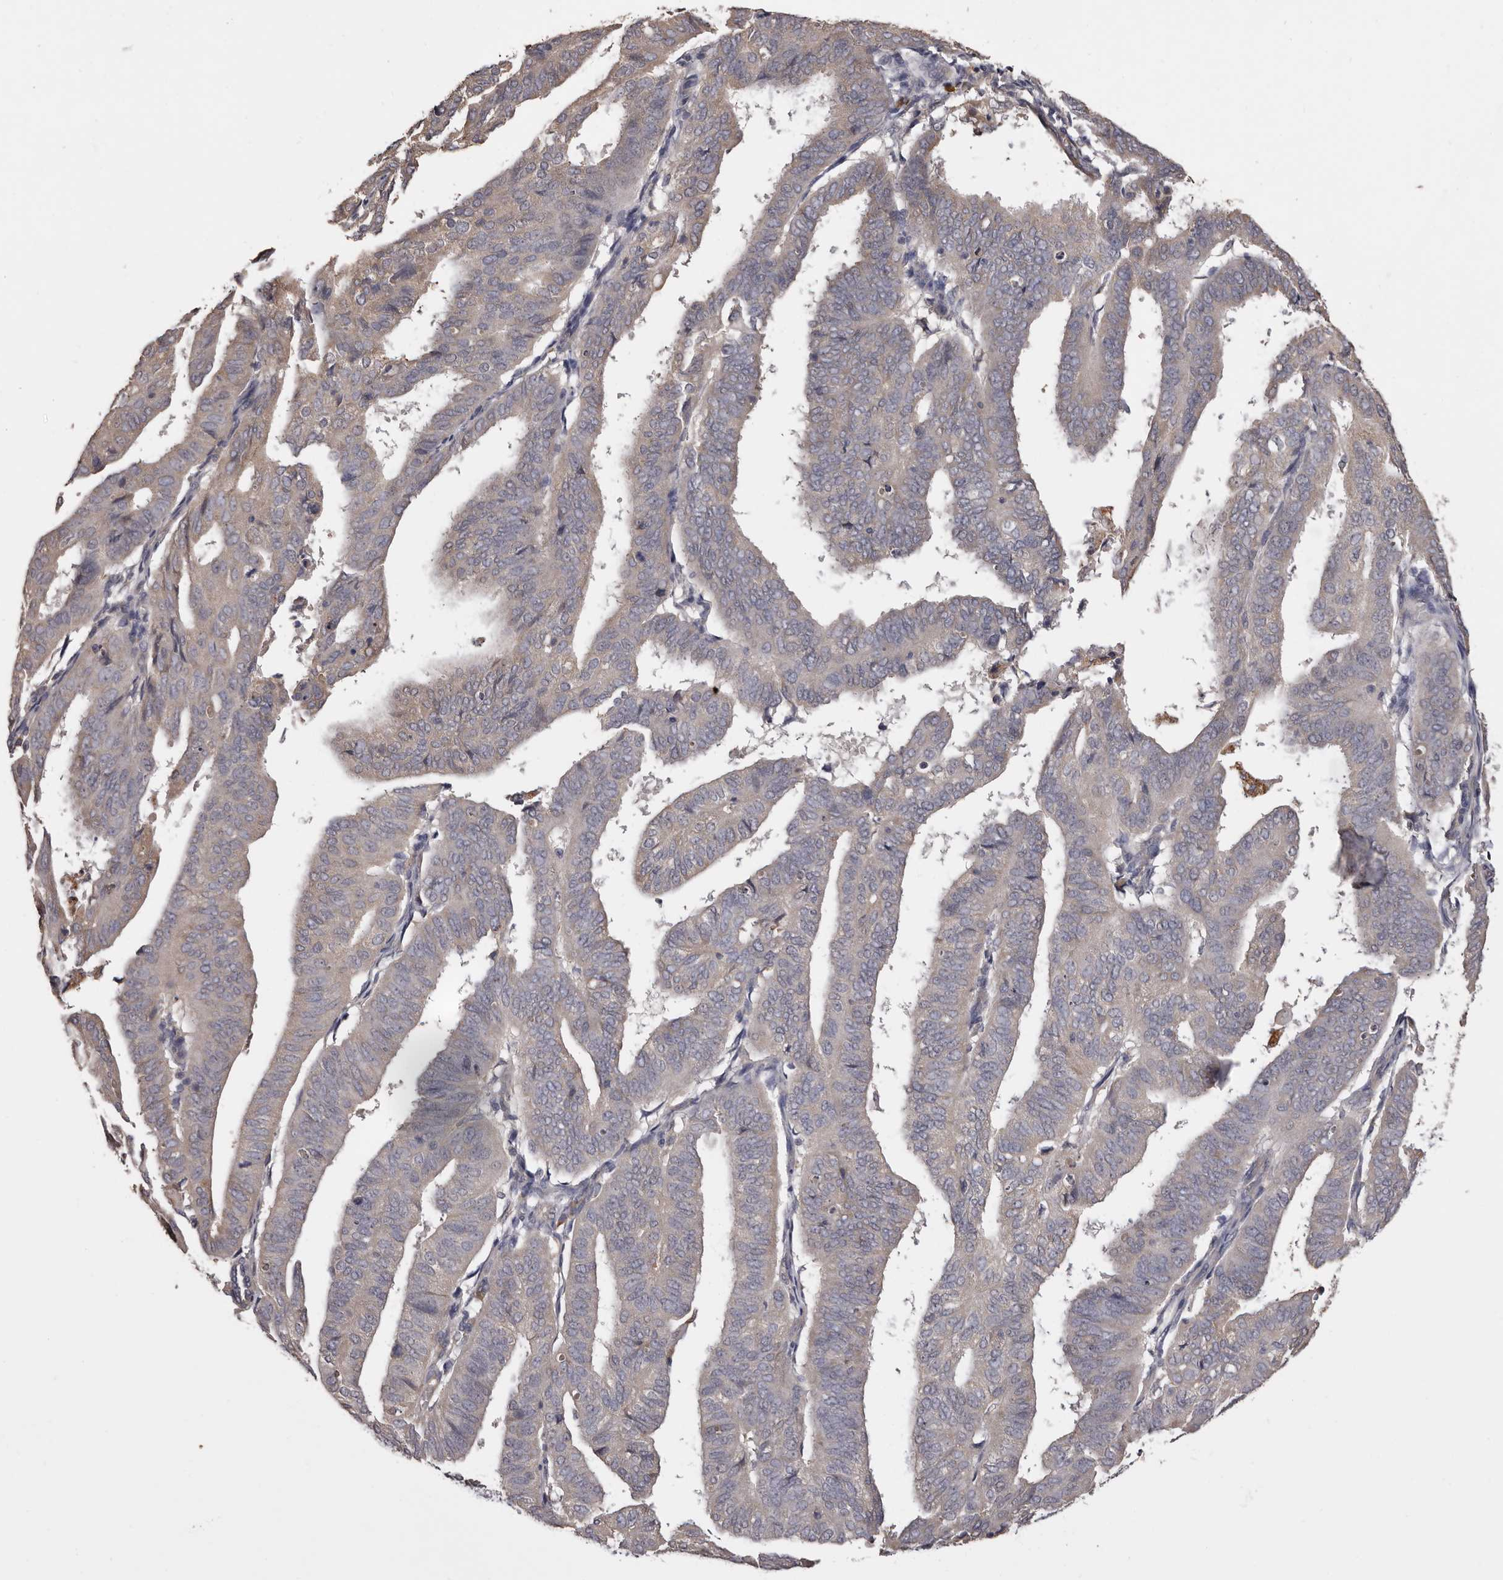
{"staining": {"intensity": "moderate", "quantity": "<25%", "location": "cytoplasmic/membranous"}, "tissue": "endometrial cancer", "cell_type": "Tumor cells", "image_type": "cancer", "snomed": [{"axis": "morphology", "description": "Adenocarcinoma, NOS"}, {"axis": "topography", "description": "Uterus"}], "caption": "Immunohistochemistry (IHC) histopathology image of neoplastic tissue: adenocarcinoma (endometrial) stained using immunohistochemistry (IHC) reveals low levels of moderate protein expression localized specifically in the cytoplasmic/membranous of tumor cells, appearing as a cytoplasmic/membranous brown color.", "gene": "ETNK1", "patient": {"sex": "female", "age": 77}}